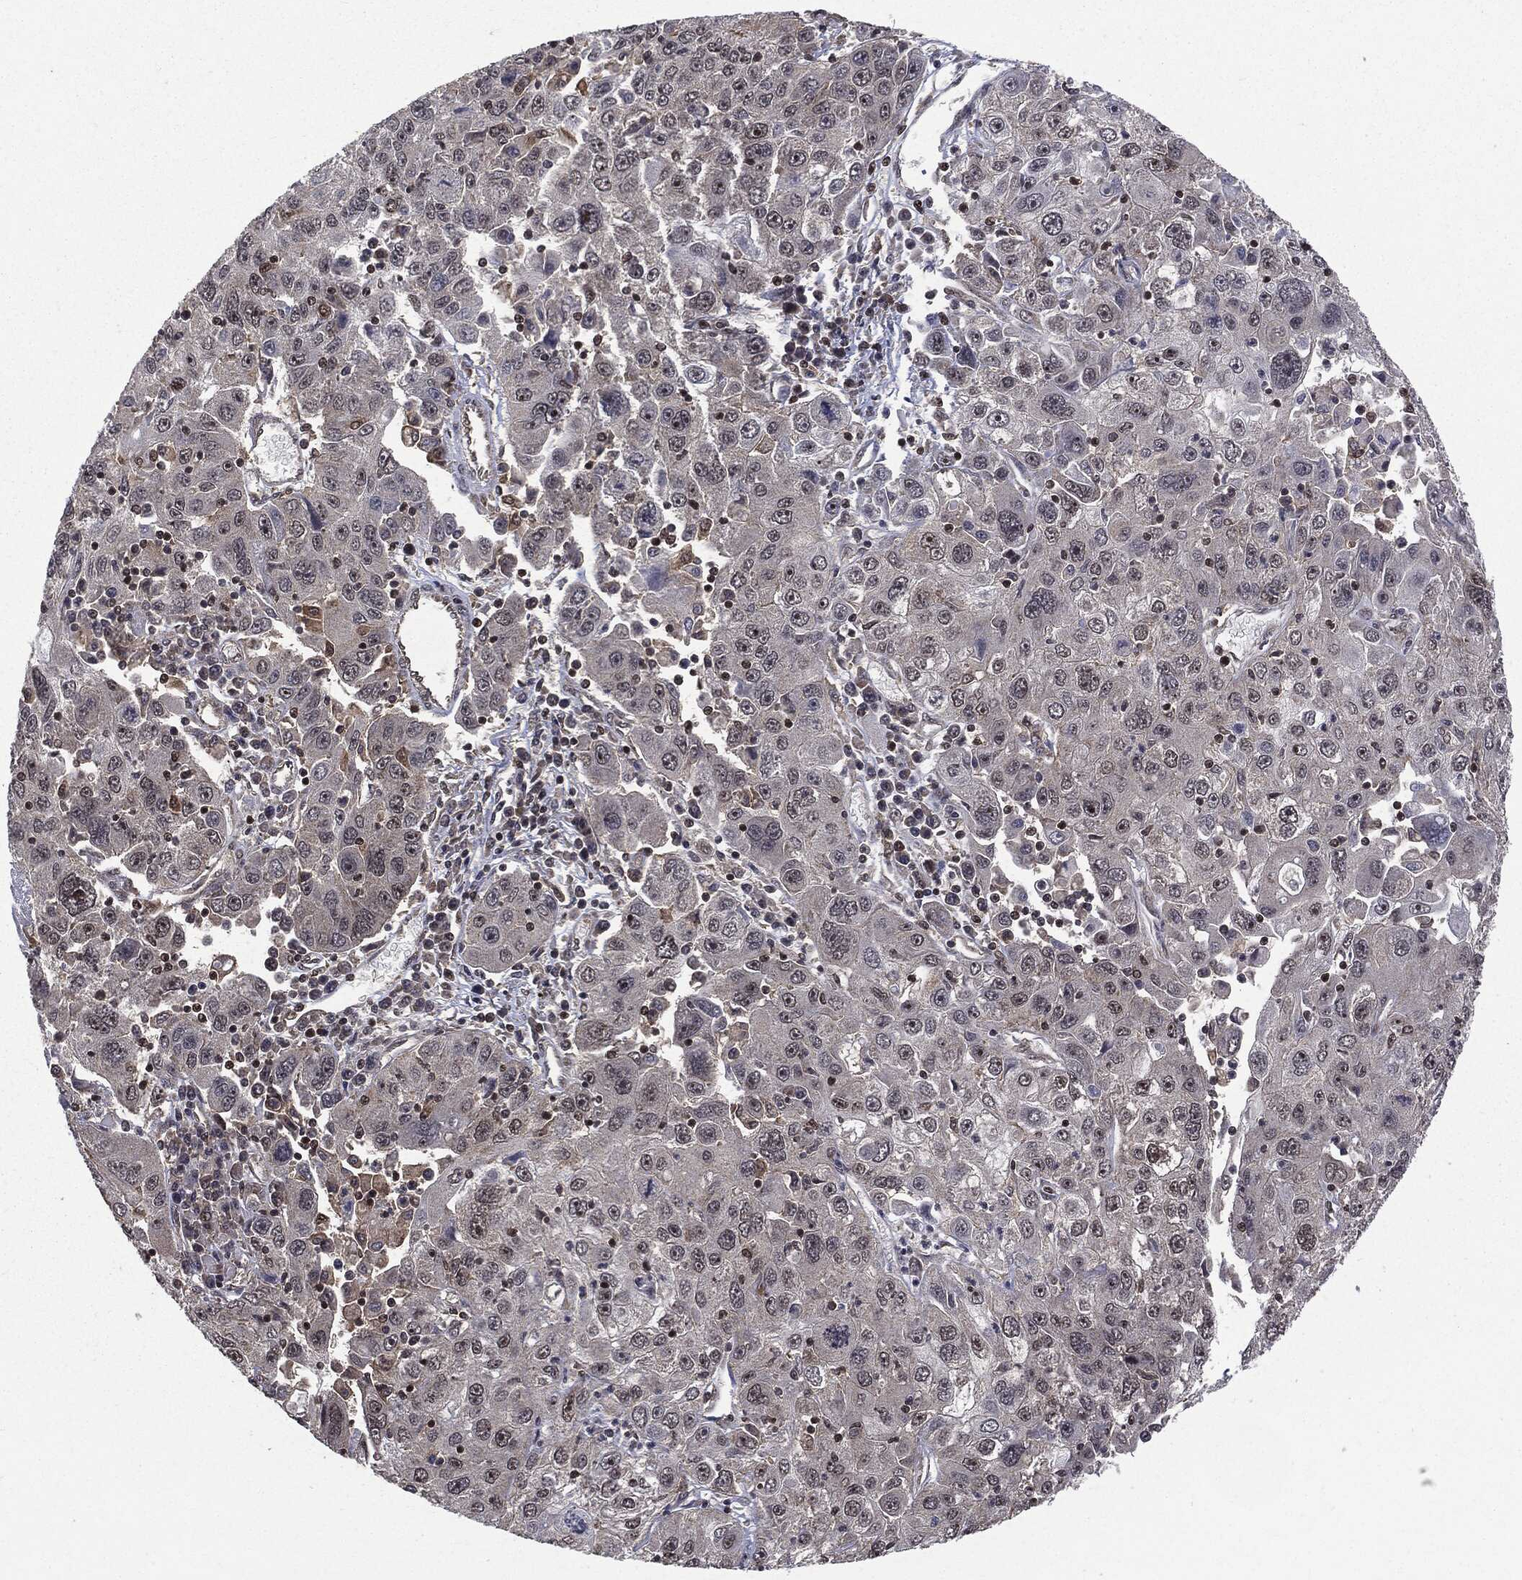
{"staining": {"intensity": "negative", "quantity": "none", "location": "none"}, "tissue": "stomach cancer", "cell_type": "Tumor cells", "image_type": "cancer", "snomed": [{"axis": "morphology", "description": "Adenocarcinoma, NOS"}, {"axis": "topography", "description": "Stomach"}], "caption": "Human stomach cancer stained for a protein using immunohistochemistry reveals no positivity in tumor cells.", "gene": "PTPA", "patient": {"sex": "male", "age": 56}}